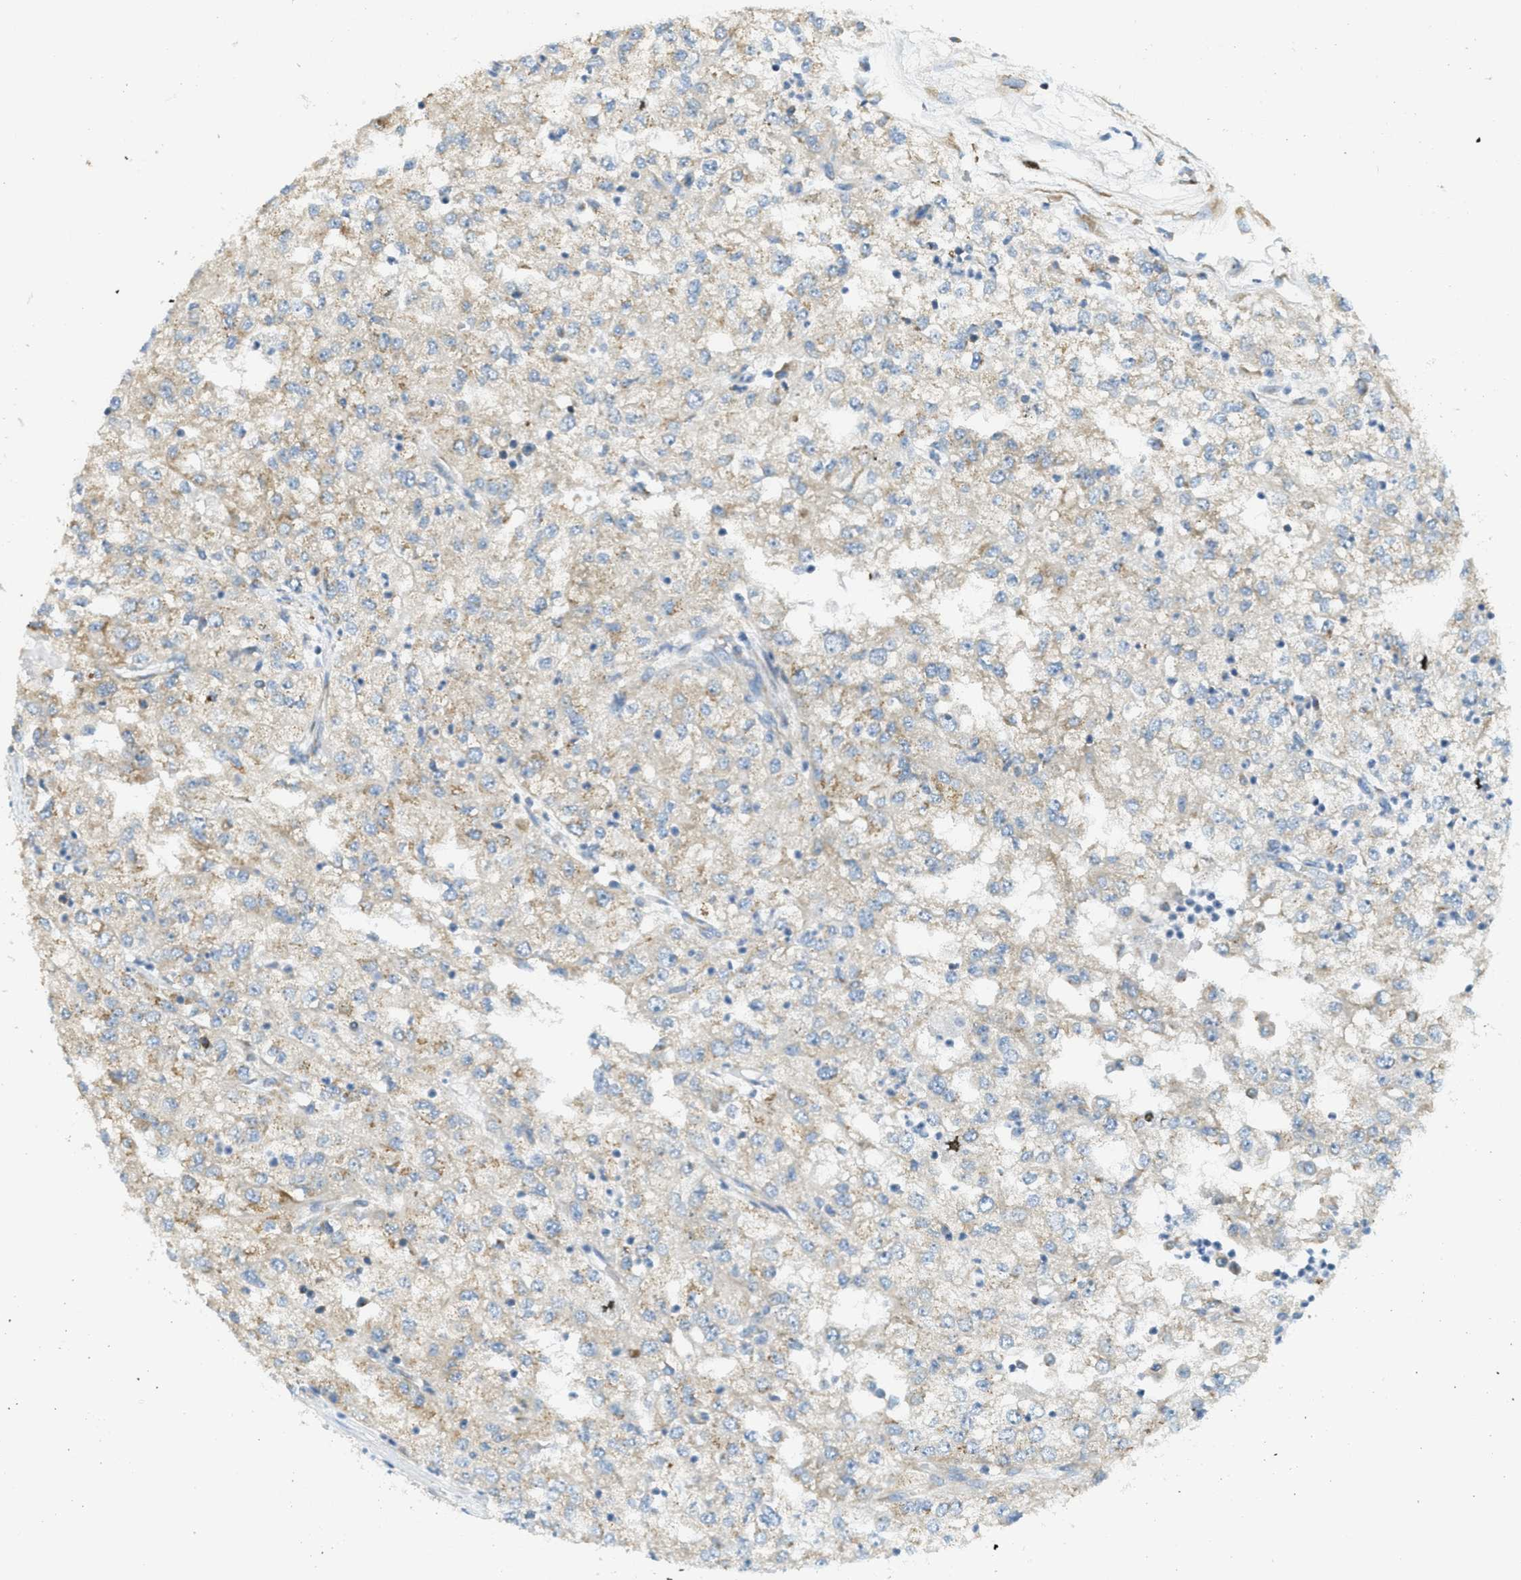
{"staining": {"intensity": "weak", "quantity": "25%-75%", "location": "cytoplasmic/membranous"}, "tissue": "renal cancer", "cell_type": "Tumor cells", "image_type": "cancer", "snomed": [{"axis": "morphology", "description": "Adenocarcinoma, NOS"}, {"axis": "topography", "description": "Kidney"}], "caption": "Tumor cells show low levels of weak cytoplasmic/membranous expression in approximately 25%-75% of cells in human renal adenocarcinoma.", "gene": "ABCF1", "patient": {"sex": "female", "age": 54}}